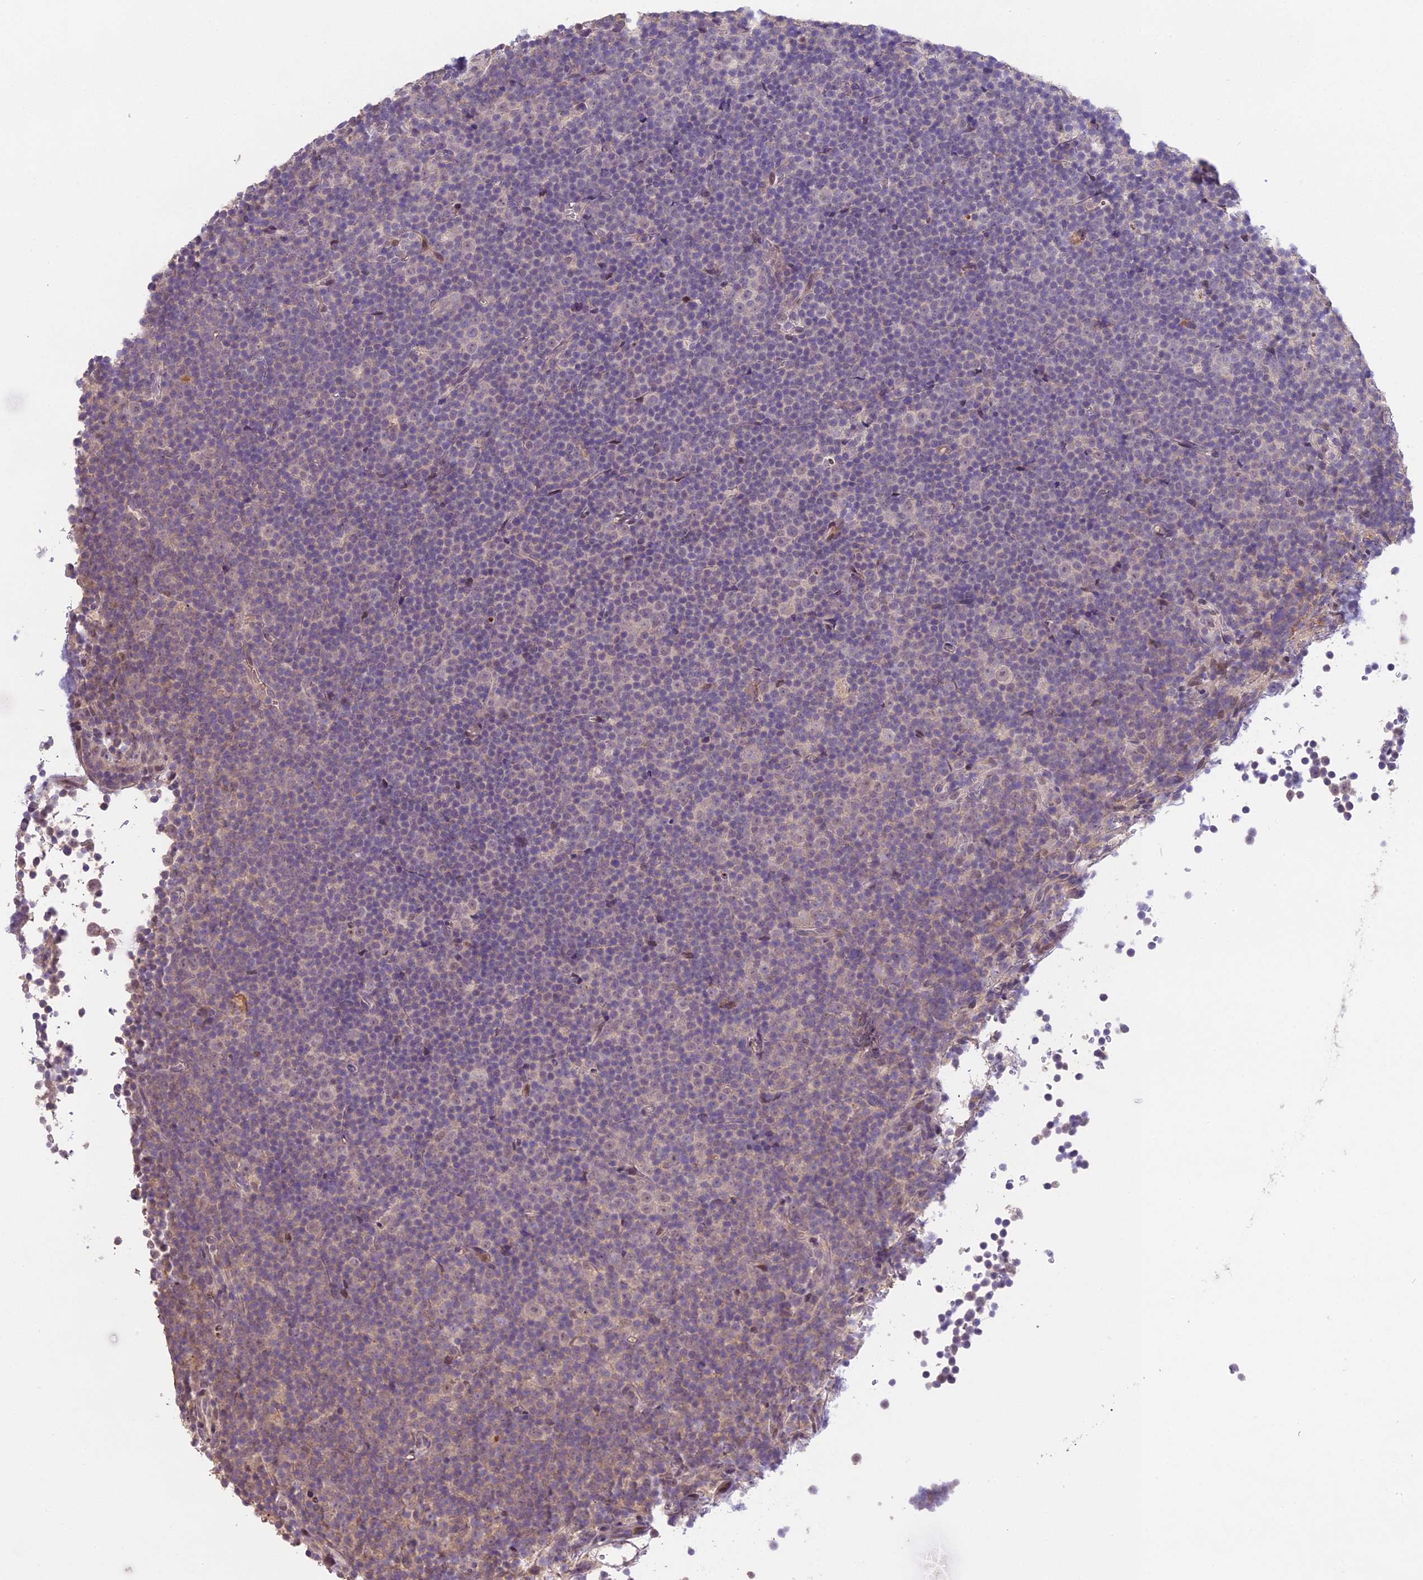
{"staining": {"intensity": "negative", "quantity": "none", "location": "none"}, "tissue": "lymphoma", "cell_type": "Tumor cells", "image_type": "cancer", "snomed": [{"axis": "morphology", "description": "Malignant lymphoma, non-Hodgkin's type, Low grade"}, {"axis": "topography", "description": "Lymph node"}], "caption": "IHC histopathology image of neoplastic tissue: human malignant lymphoma, non-Hodgkin's type (low-grade) stained with DAB (3,3'-diaminobenzidine) shows no significant protein expression in tumor cells.", "gene": "PUS10", "patient": {"sex": "female", "age": 67}}